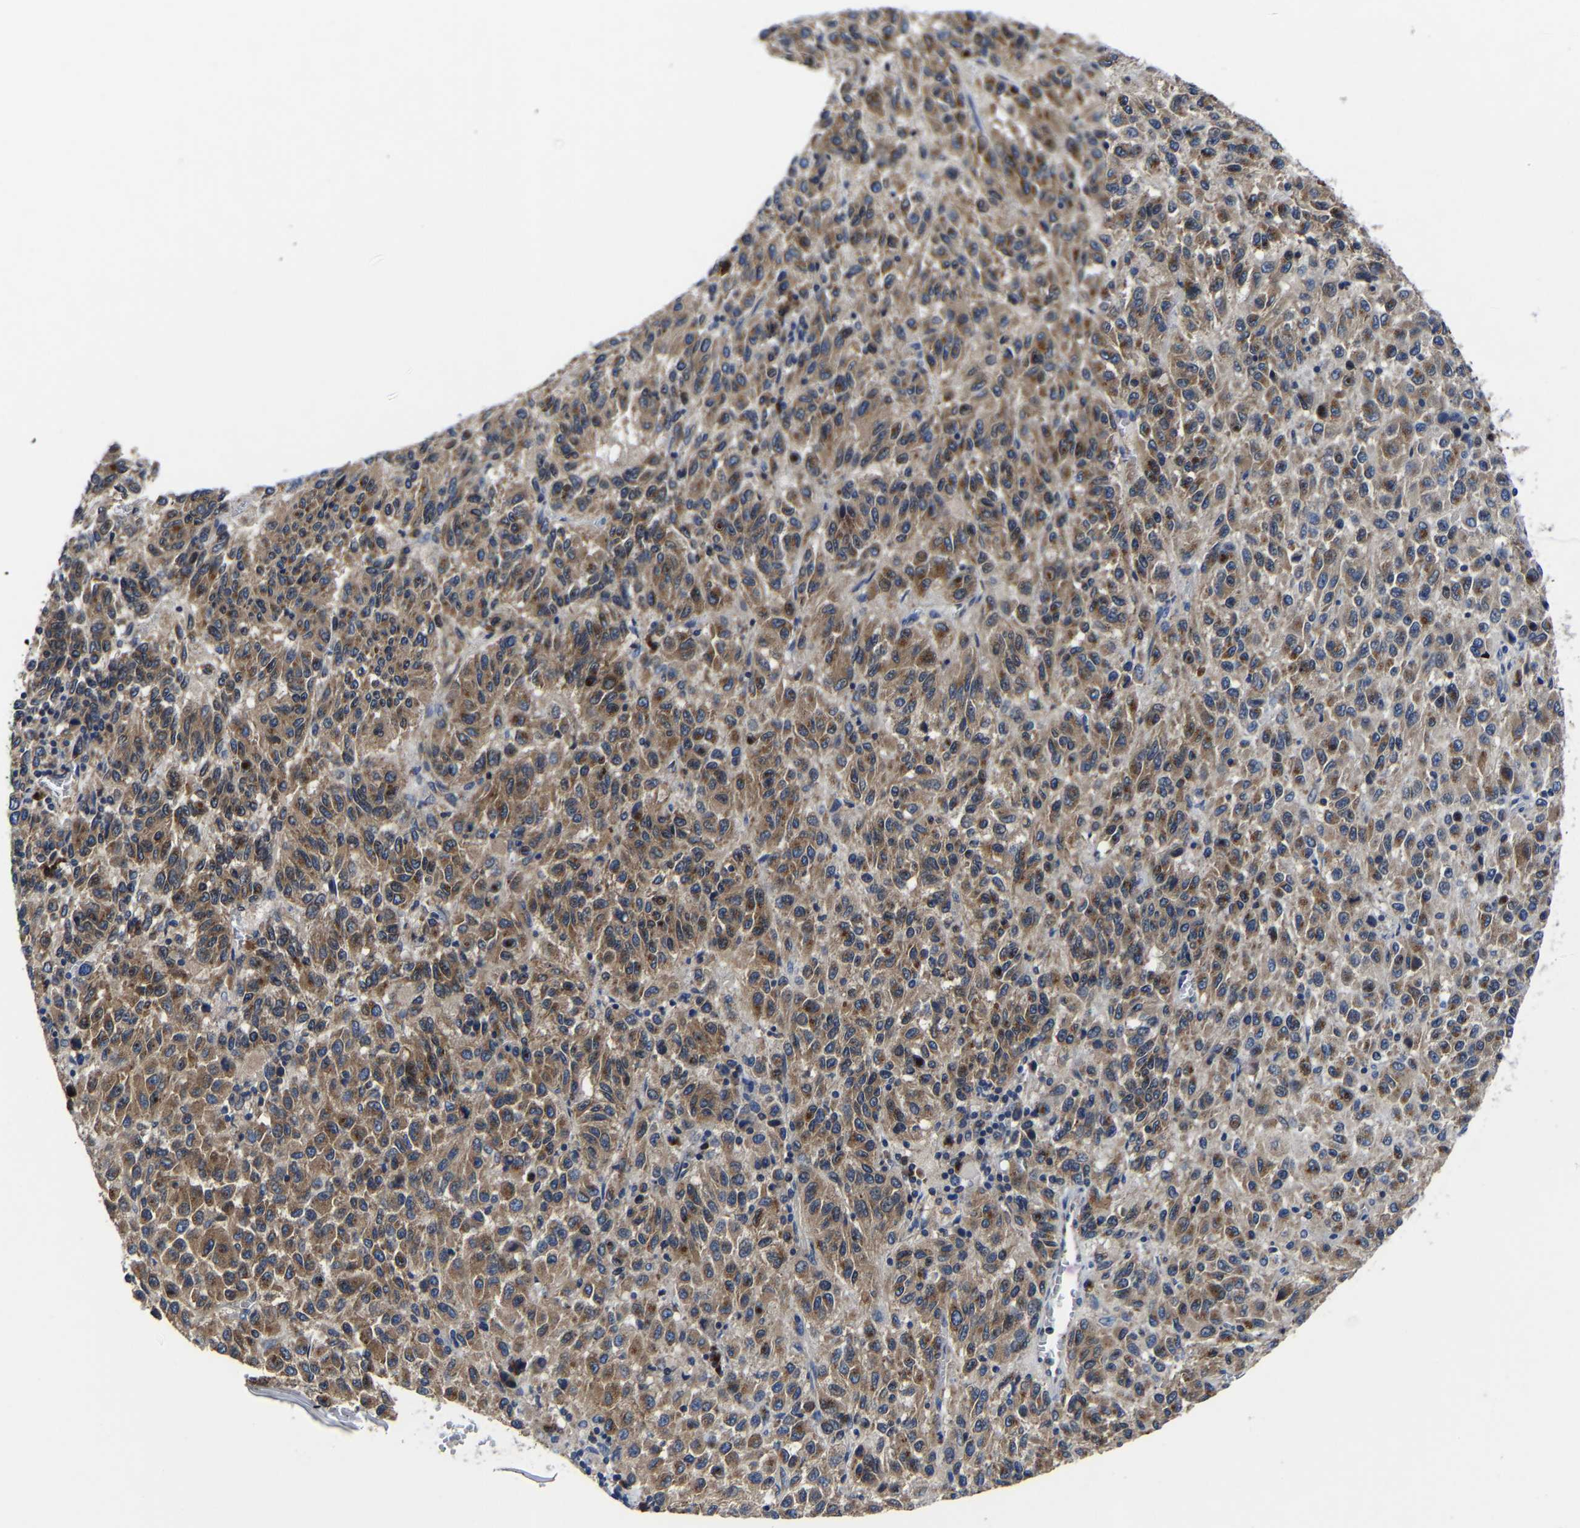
{"staining": {"intensity": "moderate", "quantity": ">75%", "location": "cytoplasmic/membranous"}, "tissue": "melanoma", "cell_type": "Tumor cells", "image_type": "cancer", "snomed": [{"axis": "morphology", "description": "Malignant melanoma, Metastatic site"}, {"axis": "topography", "description": "Lung"}], "caption": "Protein analysis of malignant melanoma (metastatic site) tissue exhibits moderate cytoplasmic/membranous expression in approximately >75% of tumor cells.", "gene": "EBAG9", "patient": {"sex": "male", "age": 64}}